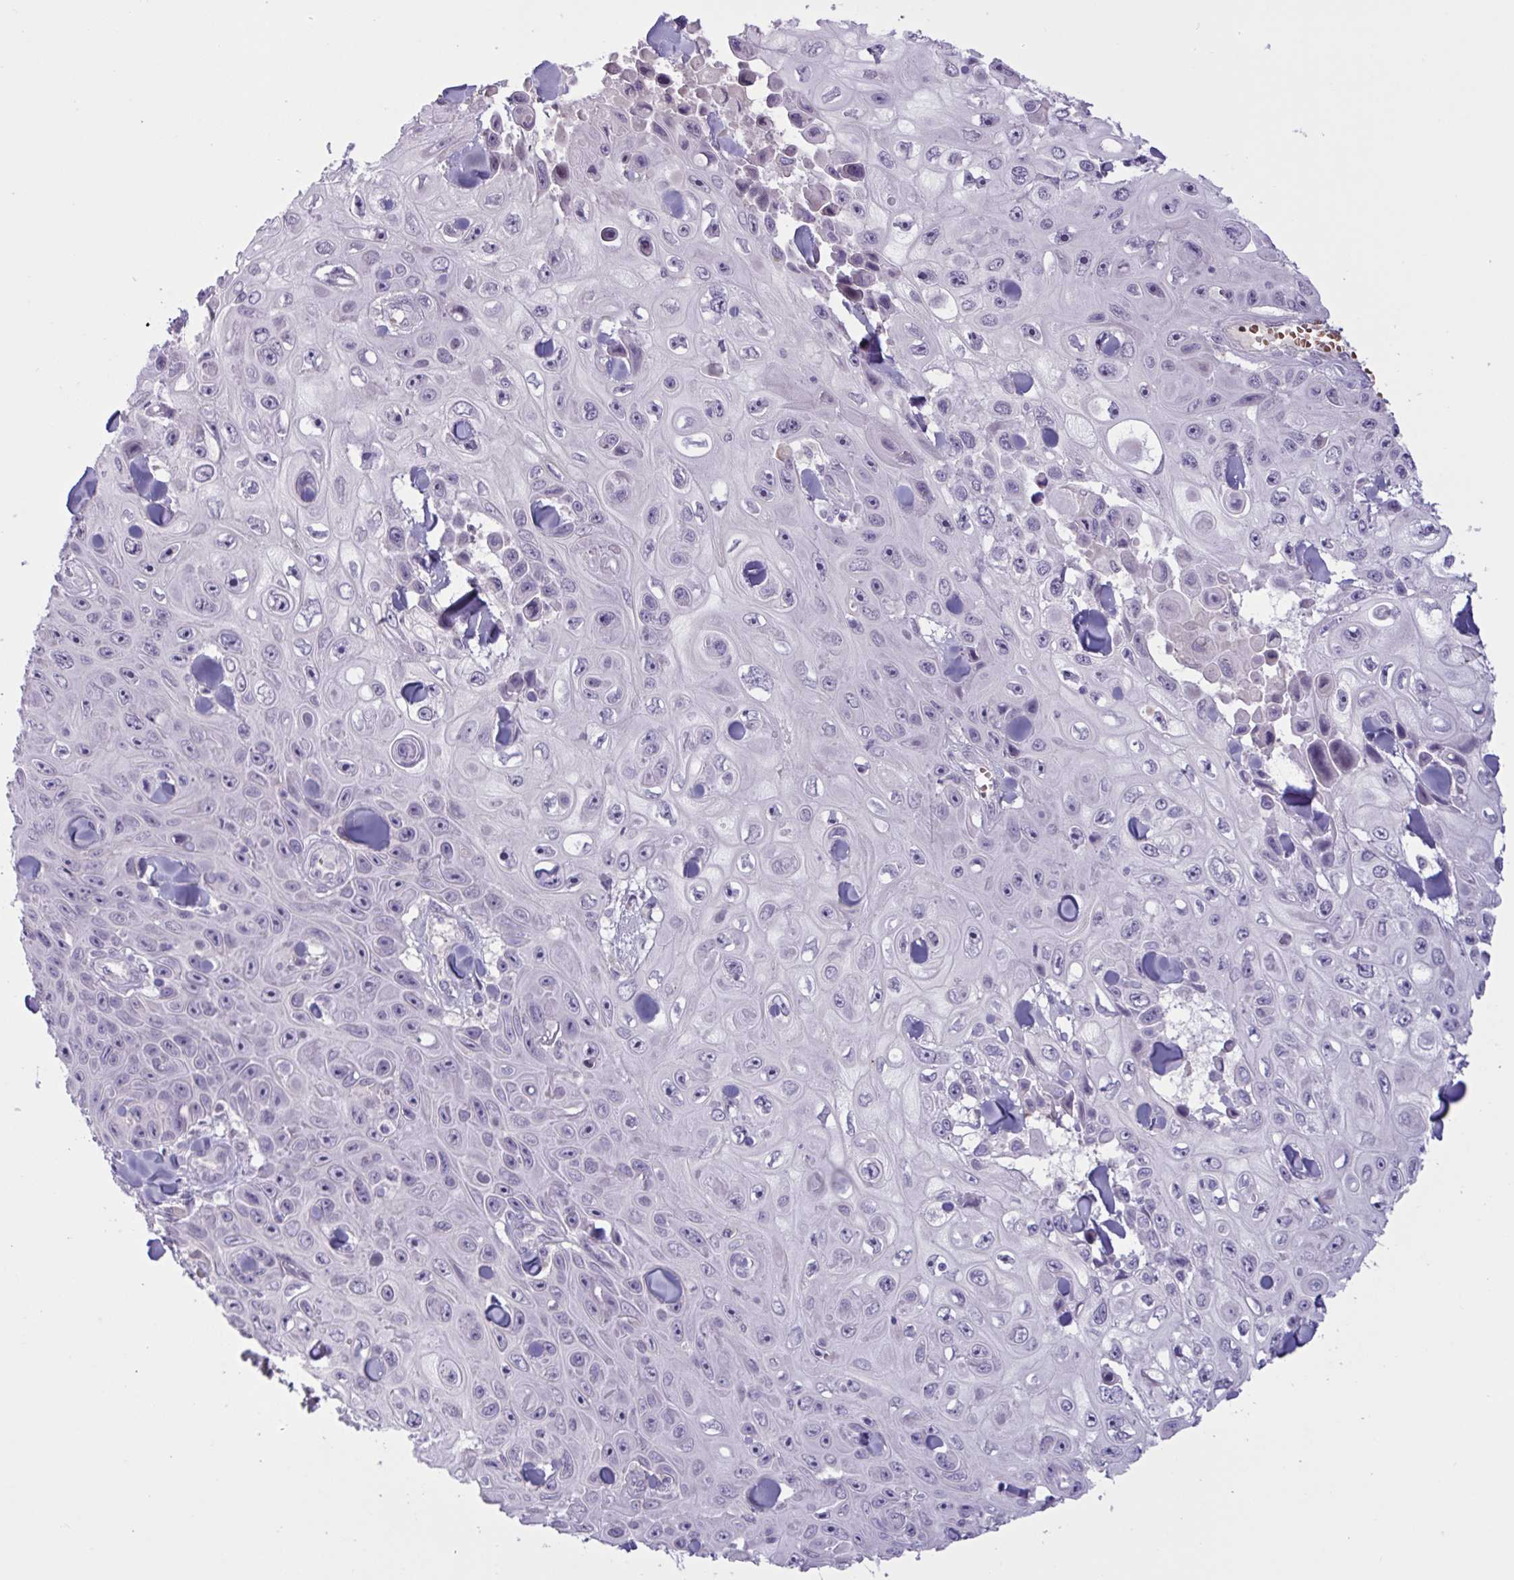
{"staining": {"intensity": "negative", "quantity": "none", "location": "none"}, "tissue": "skin cancer", "cell_type": "Tumor cells", "image_type": "cancer", "snomed": [{"axis": "morphology", "description": "Squamous cell carcinoma, NOS"}, {"axis": "topography", "description": "Skin"}], "caption": "Immunohistochemical staining of skin cancer exhibits no significant staining in tumor cells.", "gene": "RFPL4B", "patient": {"sex": "male", "age": 82}}